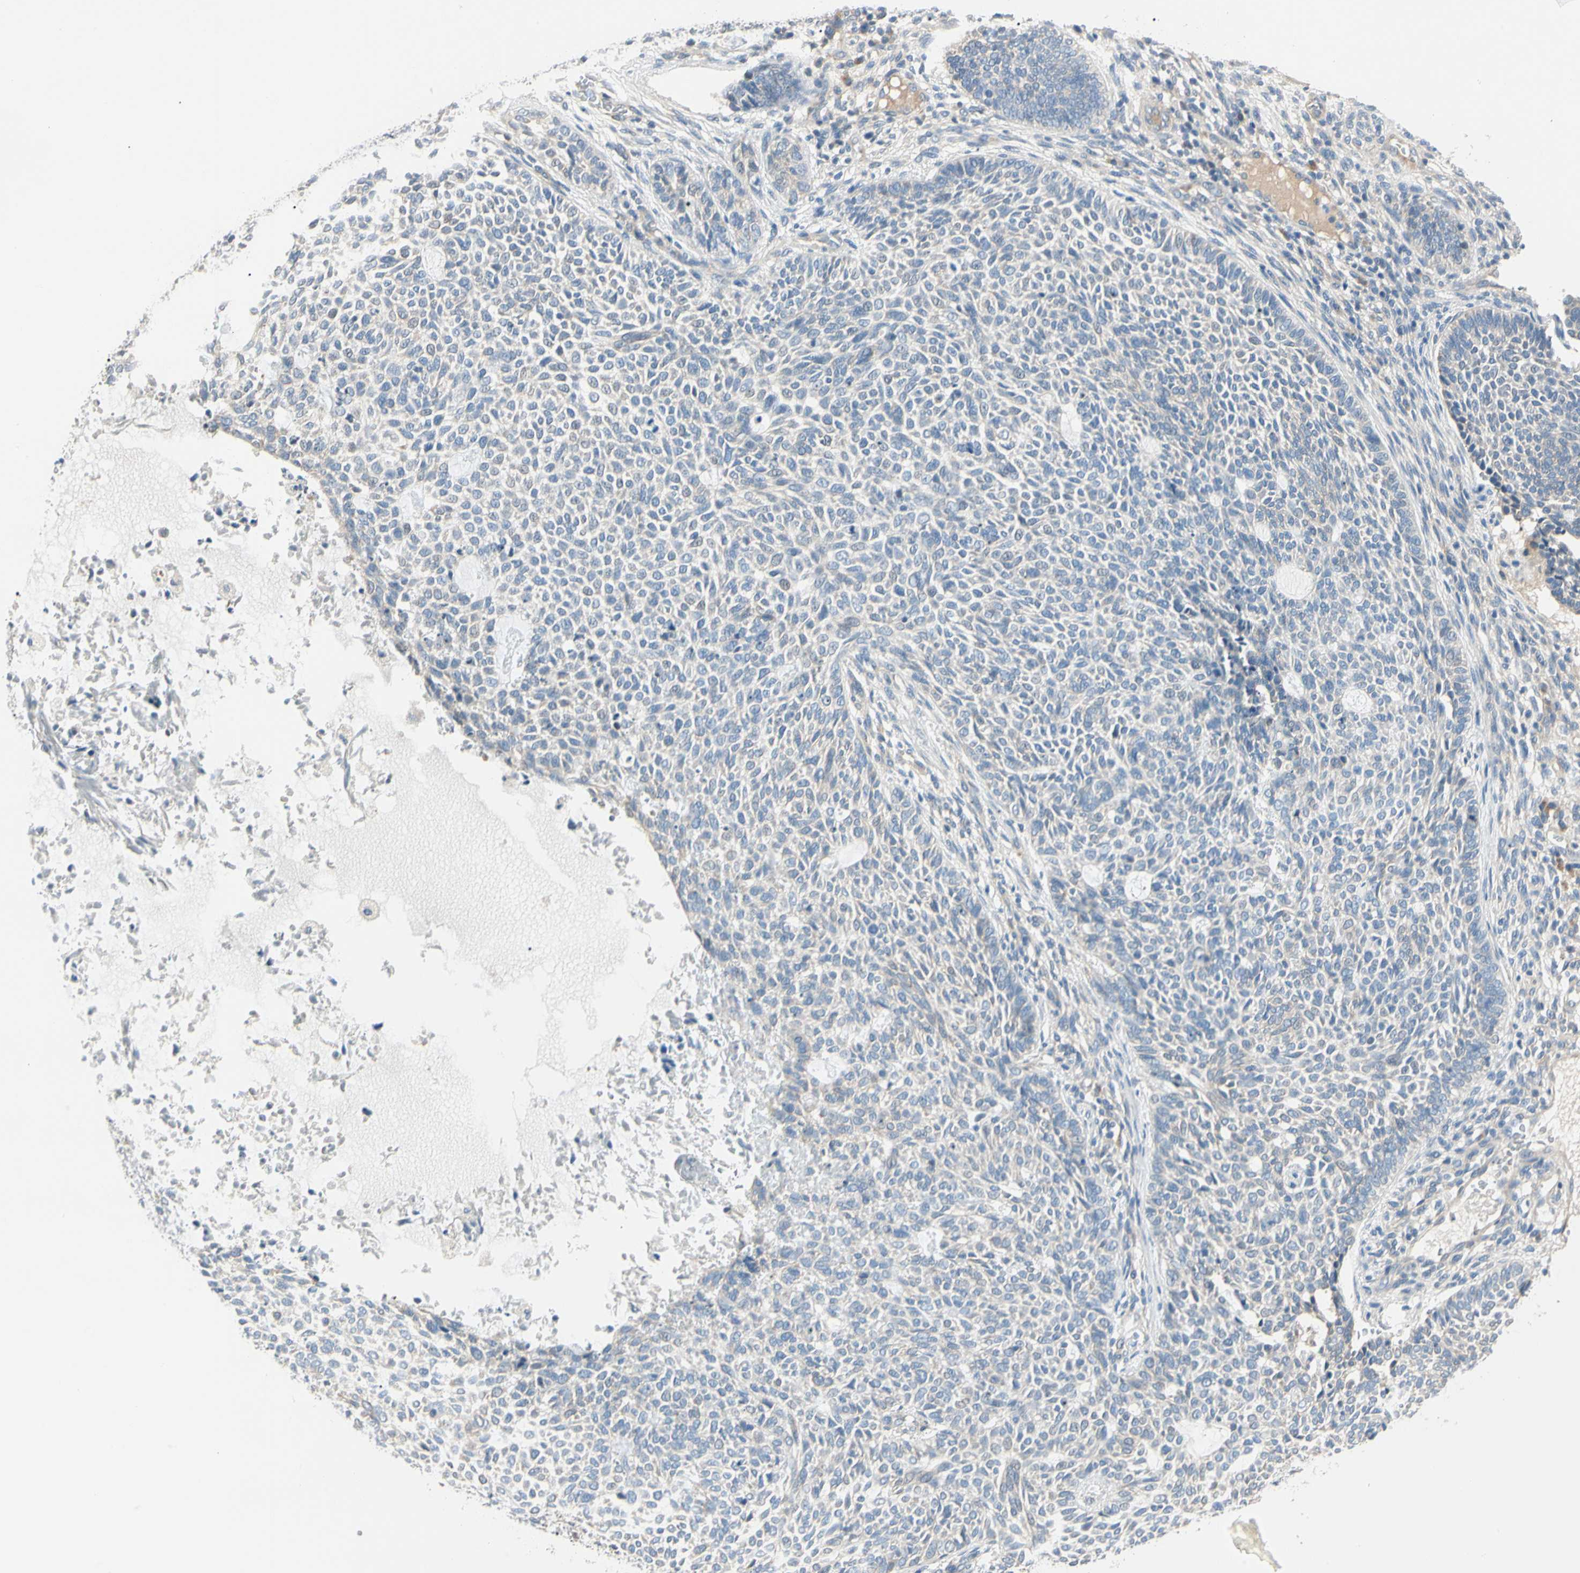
{"staining": {"intensity": "negative", "quantity": "none", "location": "none"}, "tissue": "skin cancer", "cell_type": "Tumor cells", "image_type": "cancer", "snomed": [{"axis": "morphology", "description": "Basal cell carcinoma"}, {"axis": "topography", "description": "Skin"}], "caption": "Photomicrograph shows no significant protein expression in tumor cells of skin cancer. The staining is performed using DAB brown chromogen with nuclei counter-stained in using hematoxylin.", "gene": "DUSP12", "patient": {"sex": "male", "age": 87}}